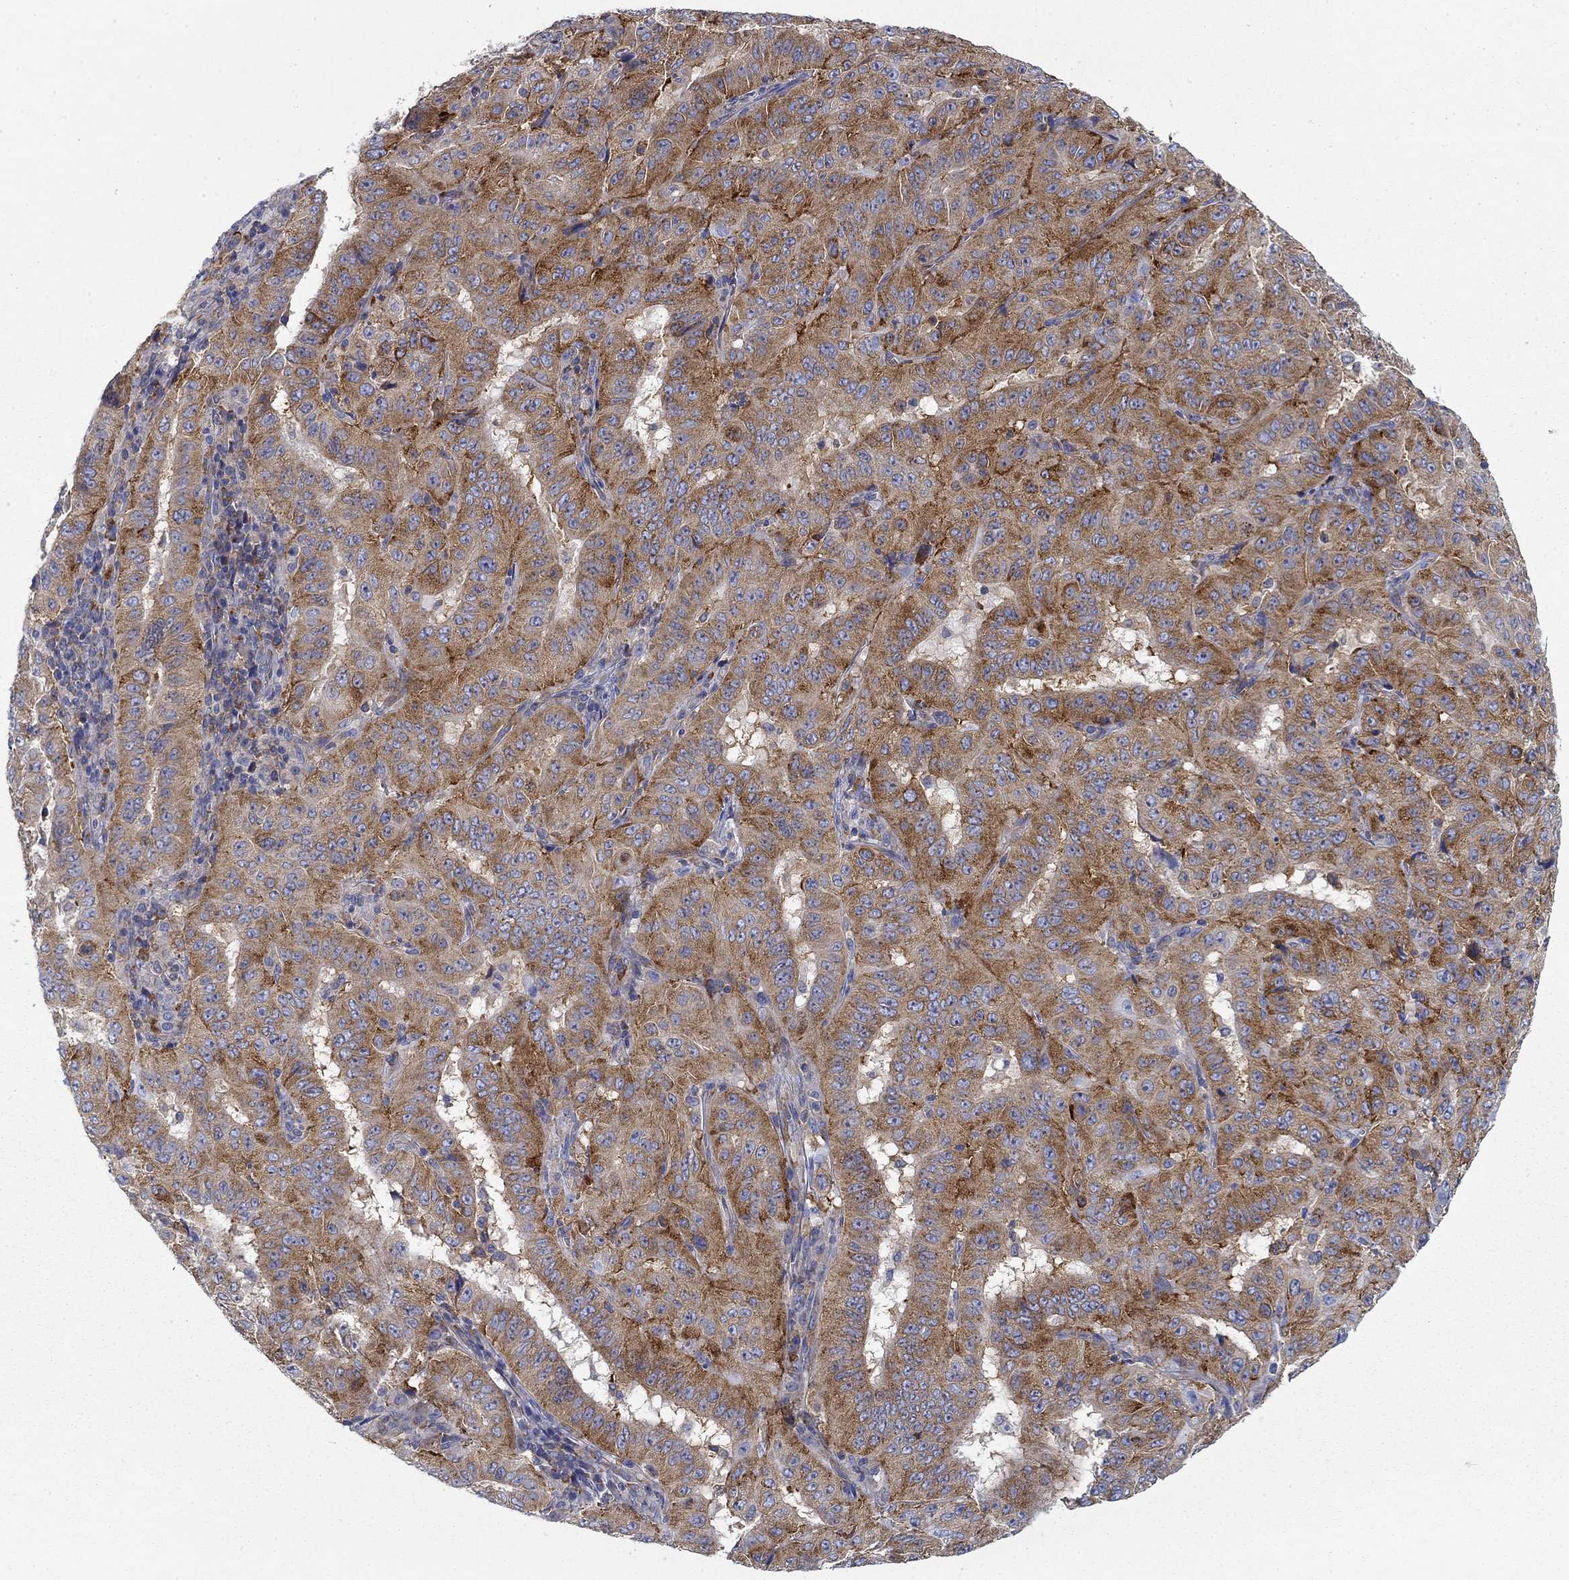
{"staining": {"intensity": "strong", "quantity": "25%-75%", "location": "cytoplasmic/membranous"}, "tissue": "pancreatic cancer", "cell_type": "Tumor cells", "image_type": "cancer", "snomed": [{"axis": "morphology", "description": "Adenocarcinoma, NOS"}, {"axis": "topography", "description": "Pancreas"}], "caption": "Pancreatic adenocarcinoma stained with a brown dye exhibits strong cytoplasmic/membranous positive staining in about 25%-75% of tumor cells.", "gene": "FXR1", "patient": {"sex": "male", "age": 63}}